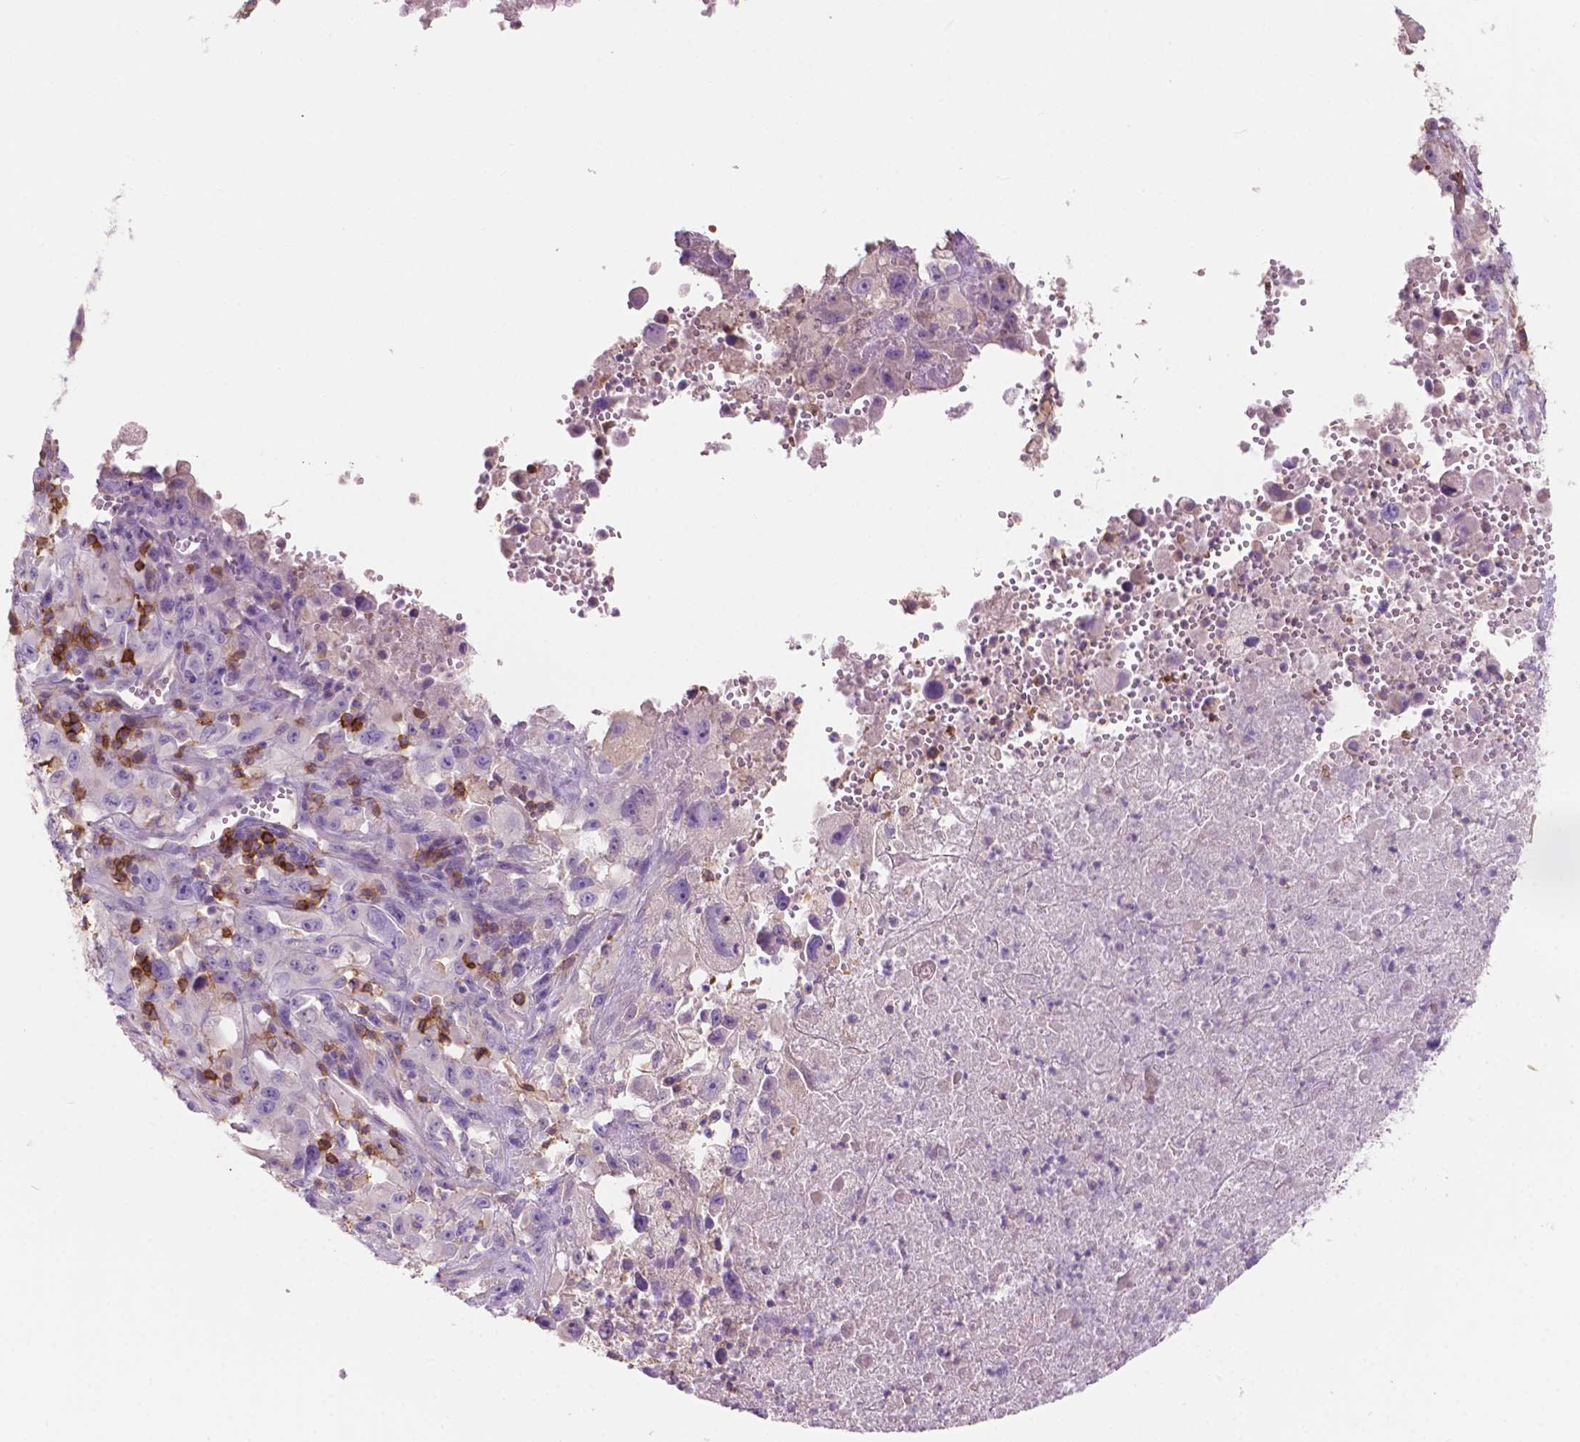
{"staining": {"intensity": "negative", "quantity": "none", "location": "none"}, "tissue": "melanoma", "cell_type": "Tumor cells", "image_type": "cancer", "snomed": [{"axis": "morphology", "description": "Malignant melanoma, Metastatic site"}, {"axis": "topography", "description": "Soft tissue"}], "caption": "Immunohistochemistry (IHC) micrograph of human malignant melanoma (metastatic site) stained for a protein (brown), which demonstrates no staining in tumor cells.", "gene": "SEMA4A", "patient": {"sex": "male", "age": 50}}